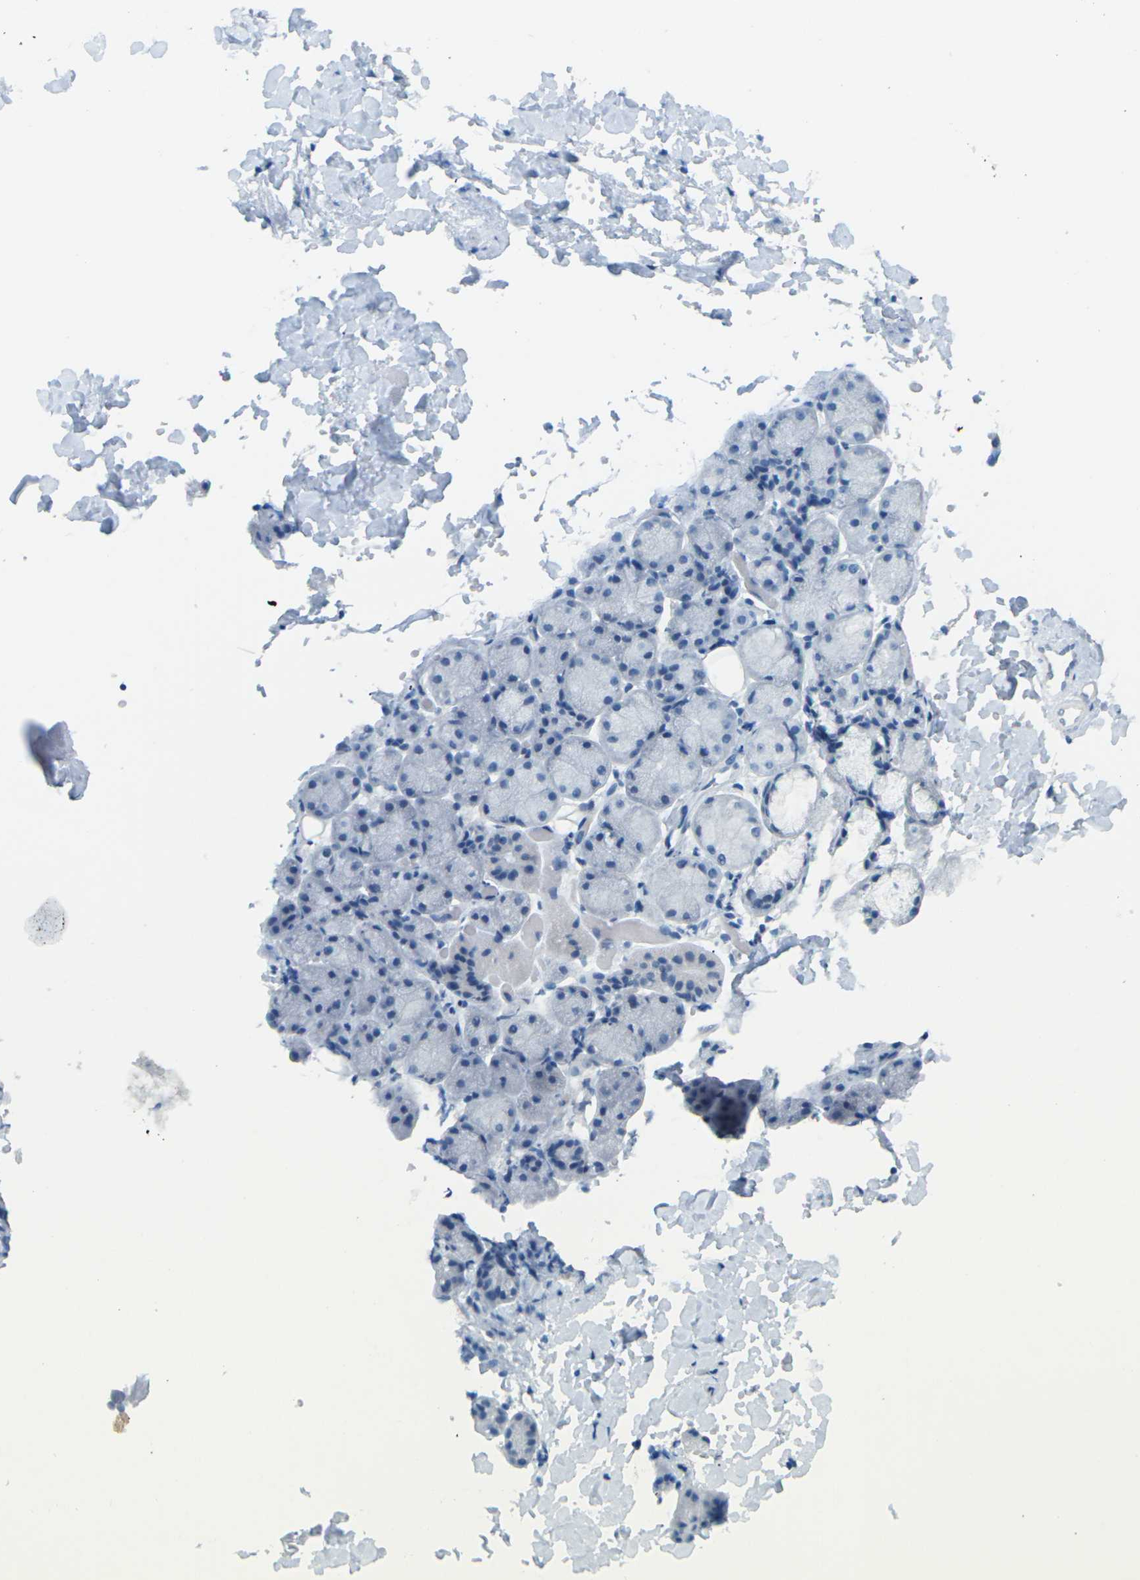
{"staining": {"intensity": "negative", "quantity": "none", "location": "none"}, "tissue": "salivary gland", "cell_type": "Glandular cells", "image_type": "normal", "snomed": [{"axis": "morphology", "description": "Normal tissue, NOS"}, {"axis": "topography", "description": "Salivary gland"}], "caption": "Immunohistochemistry (IHC) micrograph of benign salivary gland: salivary gland stained with DAB shows no significant protein expression in glandular cells. Nuclei are stained in blue.", "gene": "CDH16", "patient": {"sex": "female", "age": 24}}